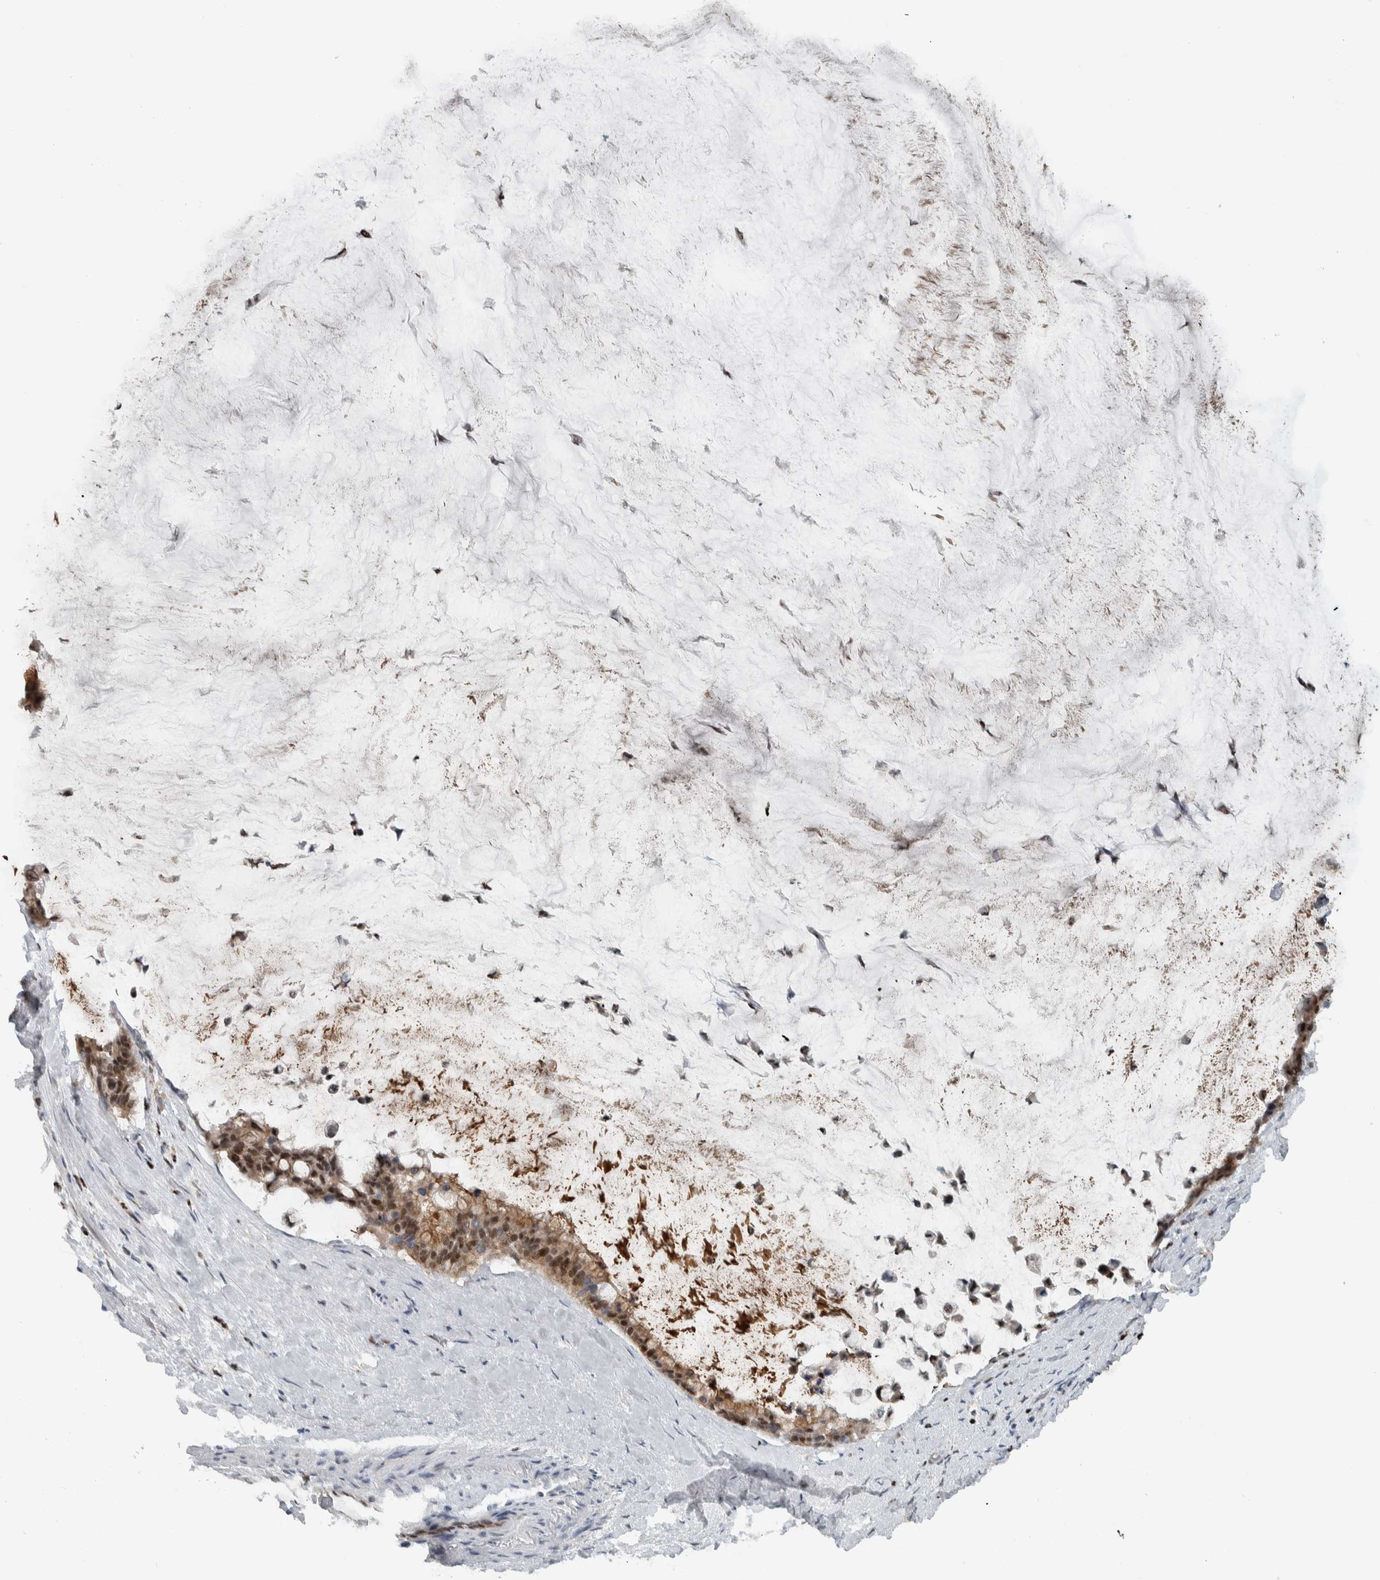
{"staining": {"intensity": "moderate", "quantity": ">75%", "location": "cytoplasmic/membranous,nuclear"}, "tissue": "pancreatic cancer", "cell_type": "Tumor cells", "image_type": "cancer", "snomed": [{"axis": "morphology", "description": "Adenocarcinoma, NOS"}, {"axis": "topography", "description": "Pancreas"}], "caption": "Immunohistochemistry (DAB) staining of adenocarcinoma (pancreatic) exhibits moderate cytoplasmic/membranous and nuclear protein expression in about >75% of tumor cells.", "gene": "ADPRM", "patient": {"sex": "male", "age": 41}}